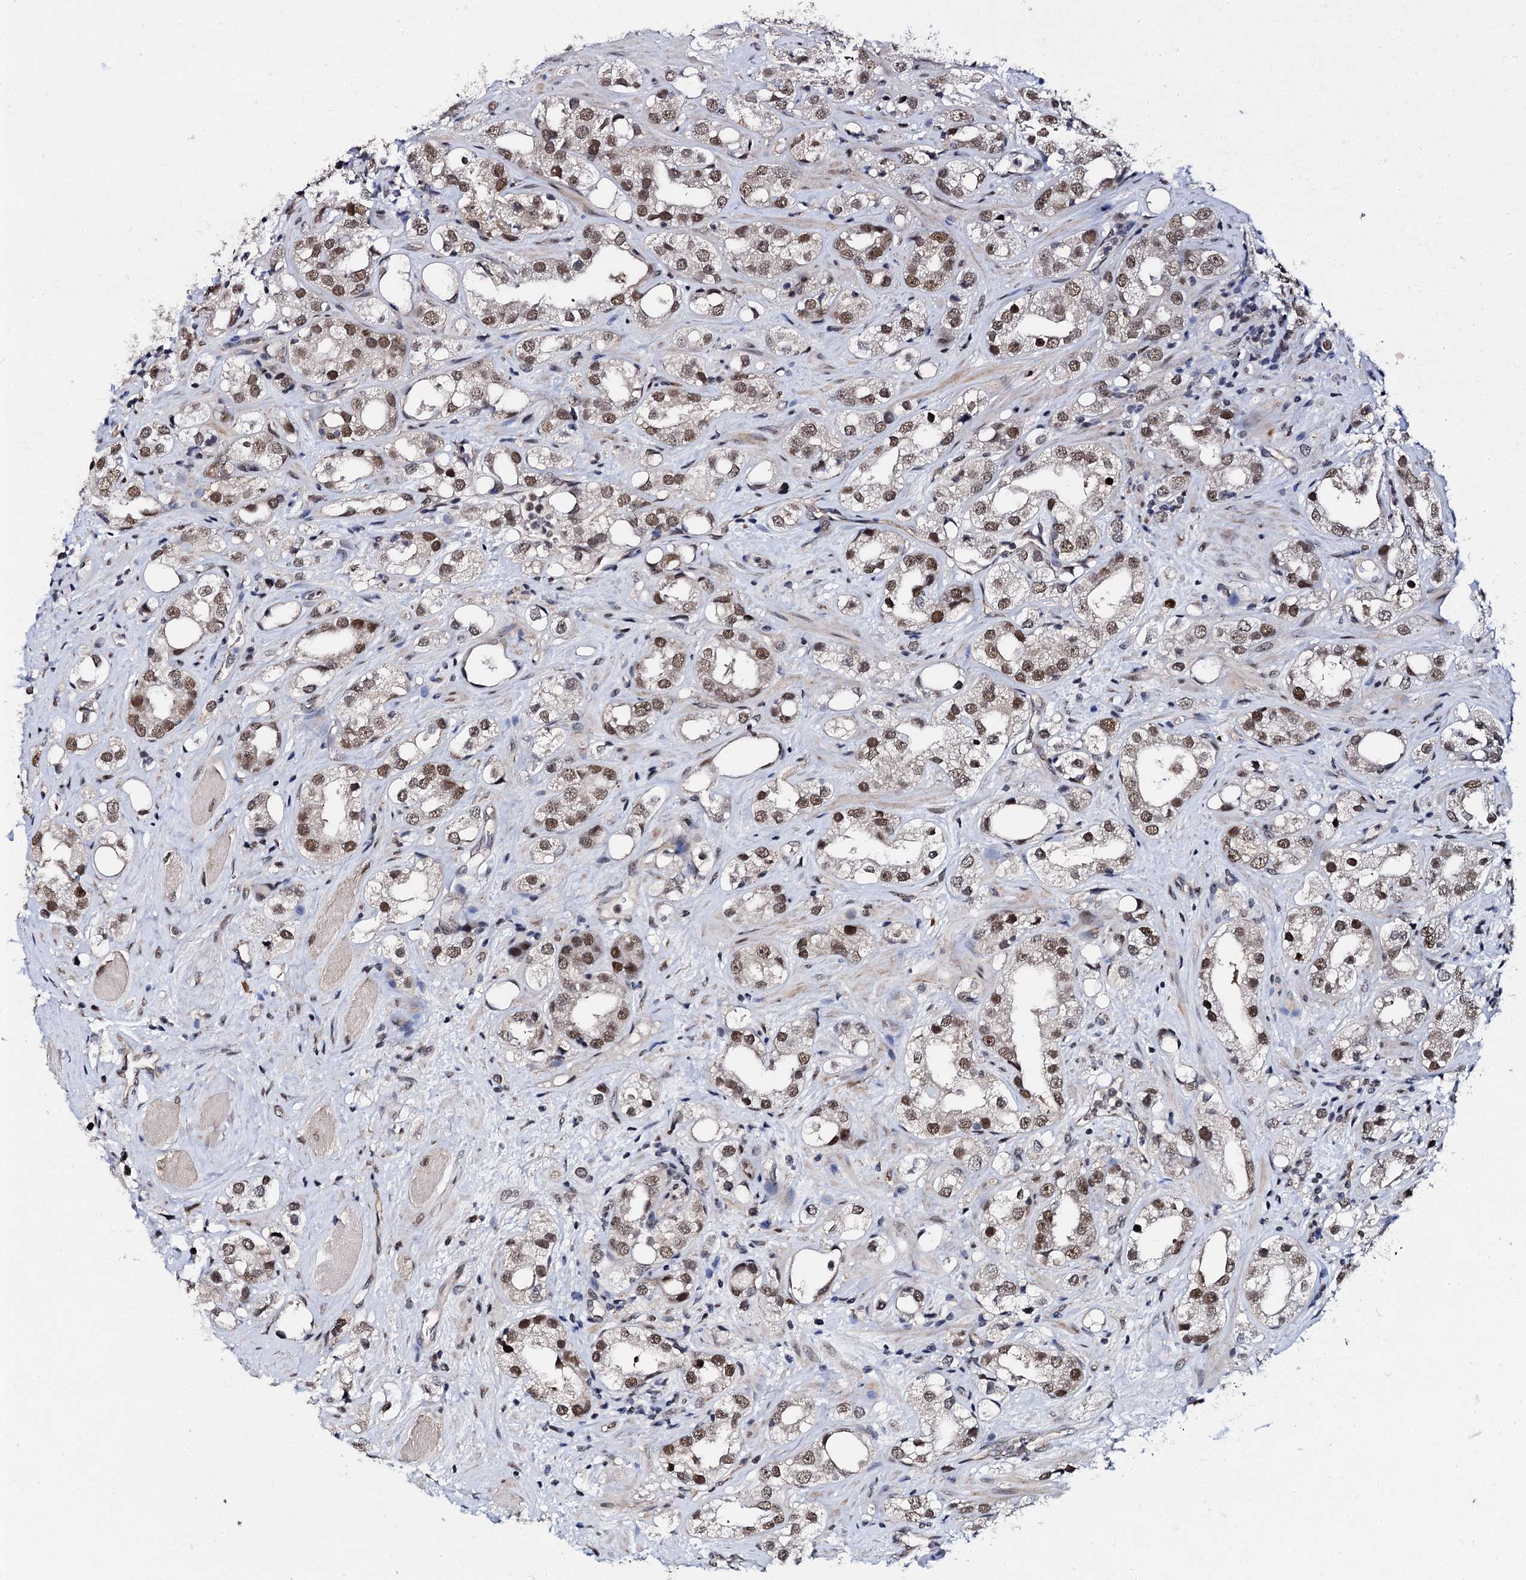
{"staining": {"intensity": "moderate", "quantity": ">75%", "location": "nuclear"}, "tissue": "prostate cancer", "cell_type": "Tumor cells", "image_type": "cancer", "snomed": [{"axis": "morphology", "description": "Adenocarcinoma, NOS"}, {"axis": "topography", "description": "Prostate"}], "caption": "A micrograph showing moderate nuclear staining in approximately >75% of tumor cells in adenocarcinoma (prostate), as visualized by brown immunohistochemical staining.", "gene": "CSTF3", "patient": {"sex": "male", "age": 79}}